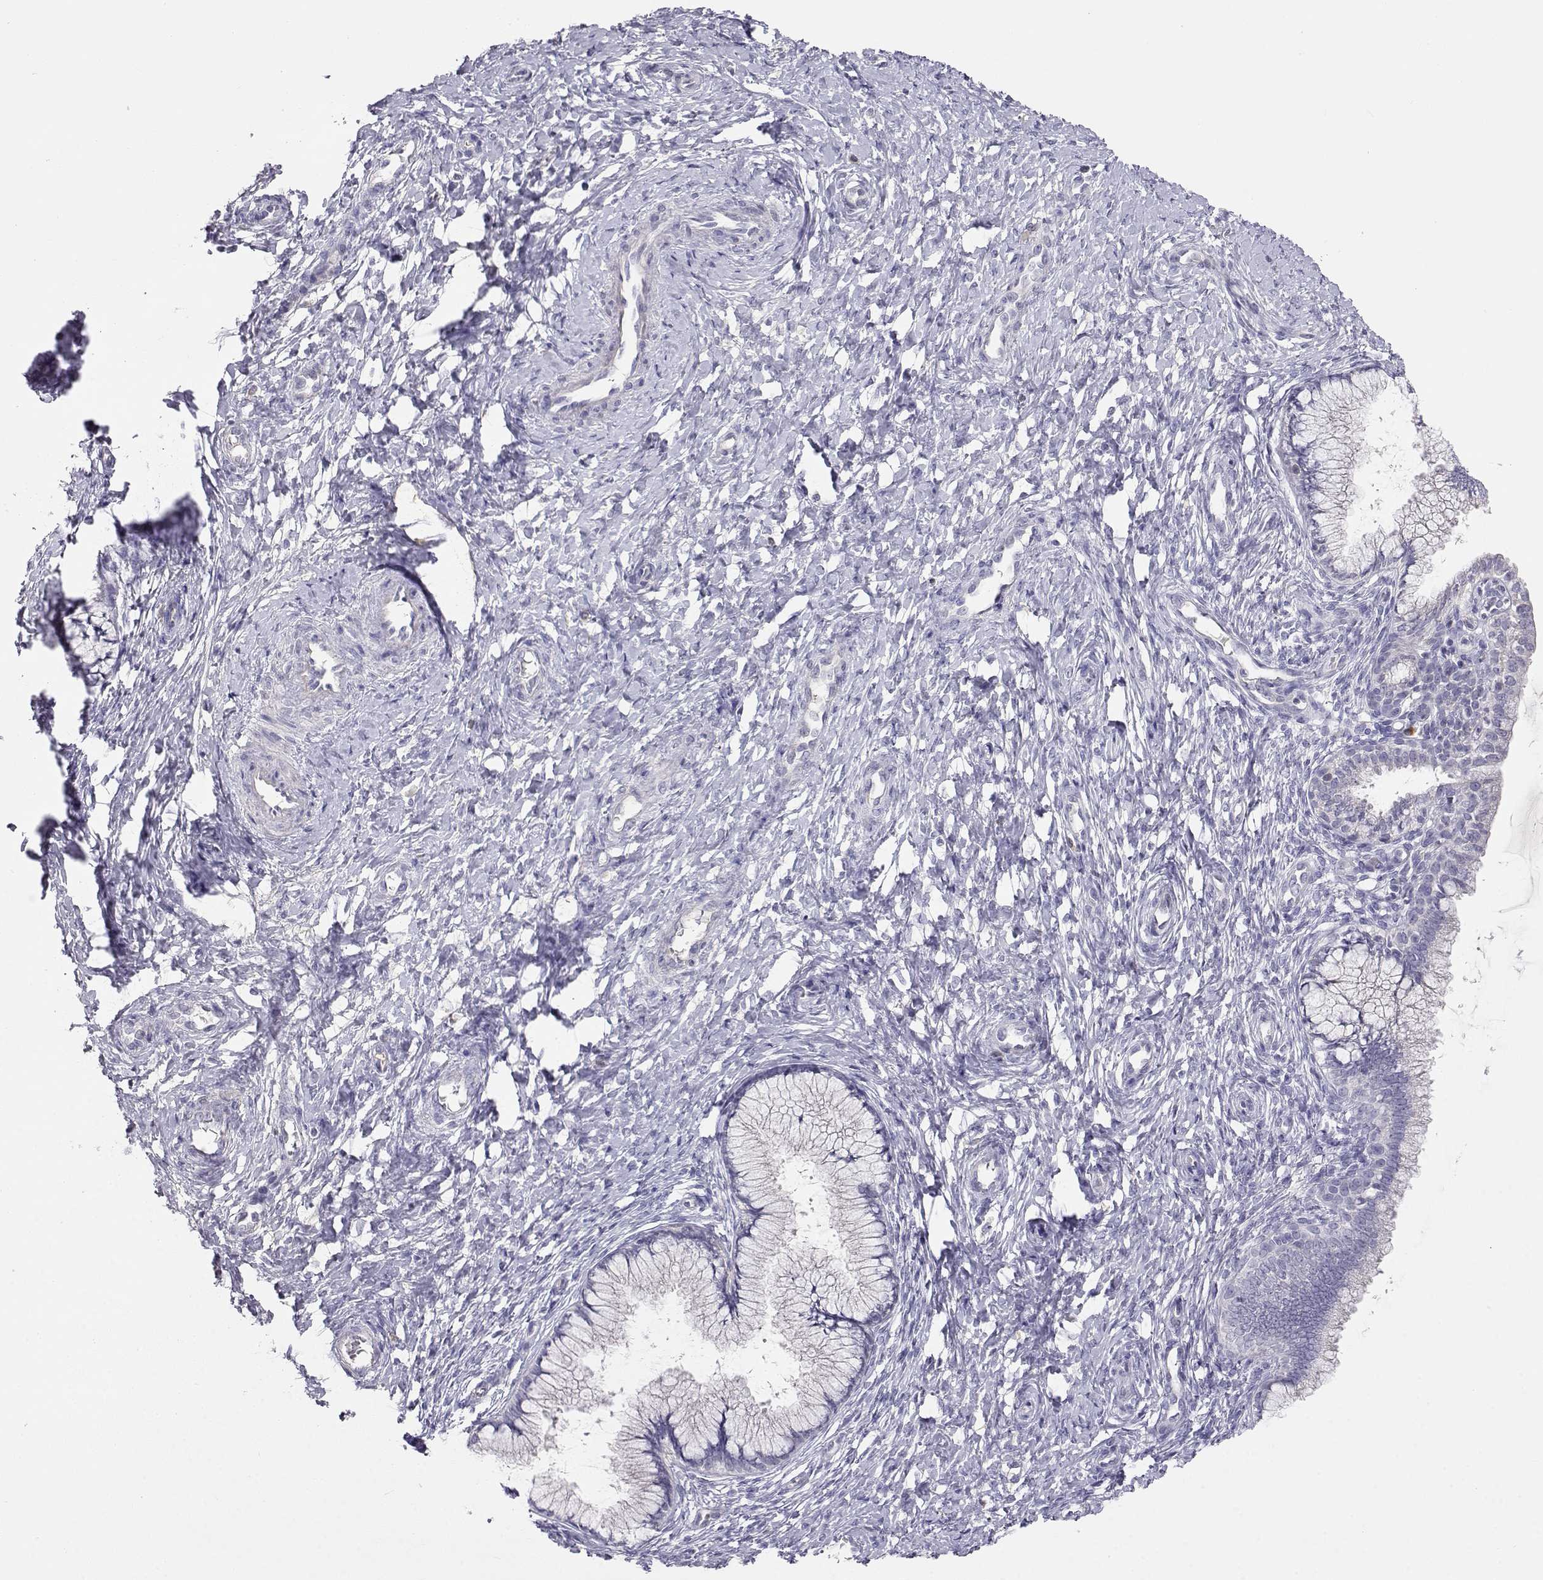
{"staining": {"intensity": "negative", "quantity": "none", "location": "none"}, "tissue": "cervix", "cell_type": "Glandular cells", "image_type": "normal", "snomed": [{"axis": "morphology", "description": "Normal tissue, NOS"}, {"axis": "topography", "description": "Cervix"}], "caption": "This is a photomicrograph of IHC staining of normal cervix, which shows no positivity in glandular cells. (Stains: DAB (3,3'-diaminobenzidine) IHC with hematoxylin counter stain, Microscopy: brightfield microscopy at high magnification).", "gene": "CDHR1", "patient": {"sex": "female", "age": 37}}